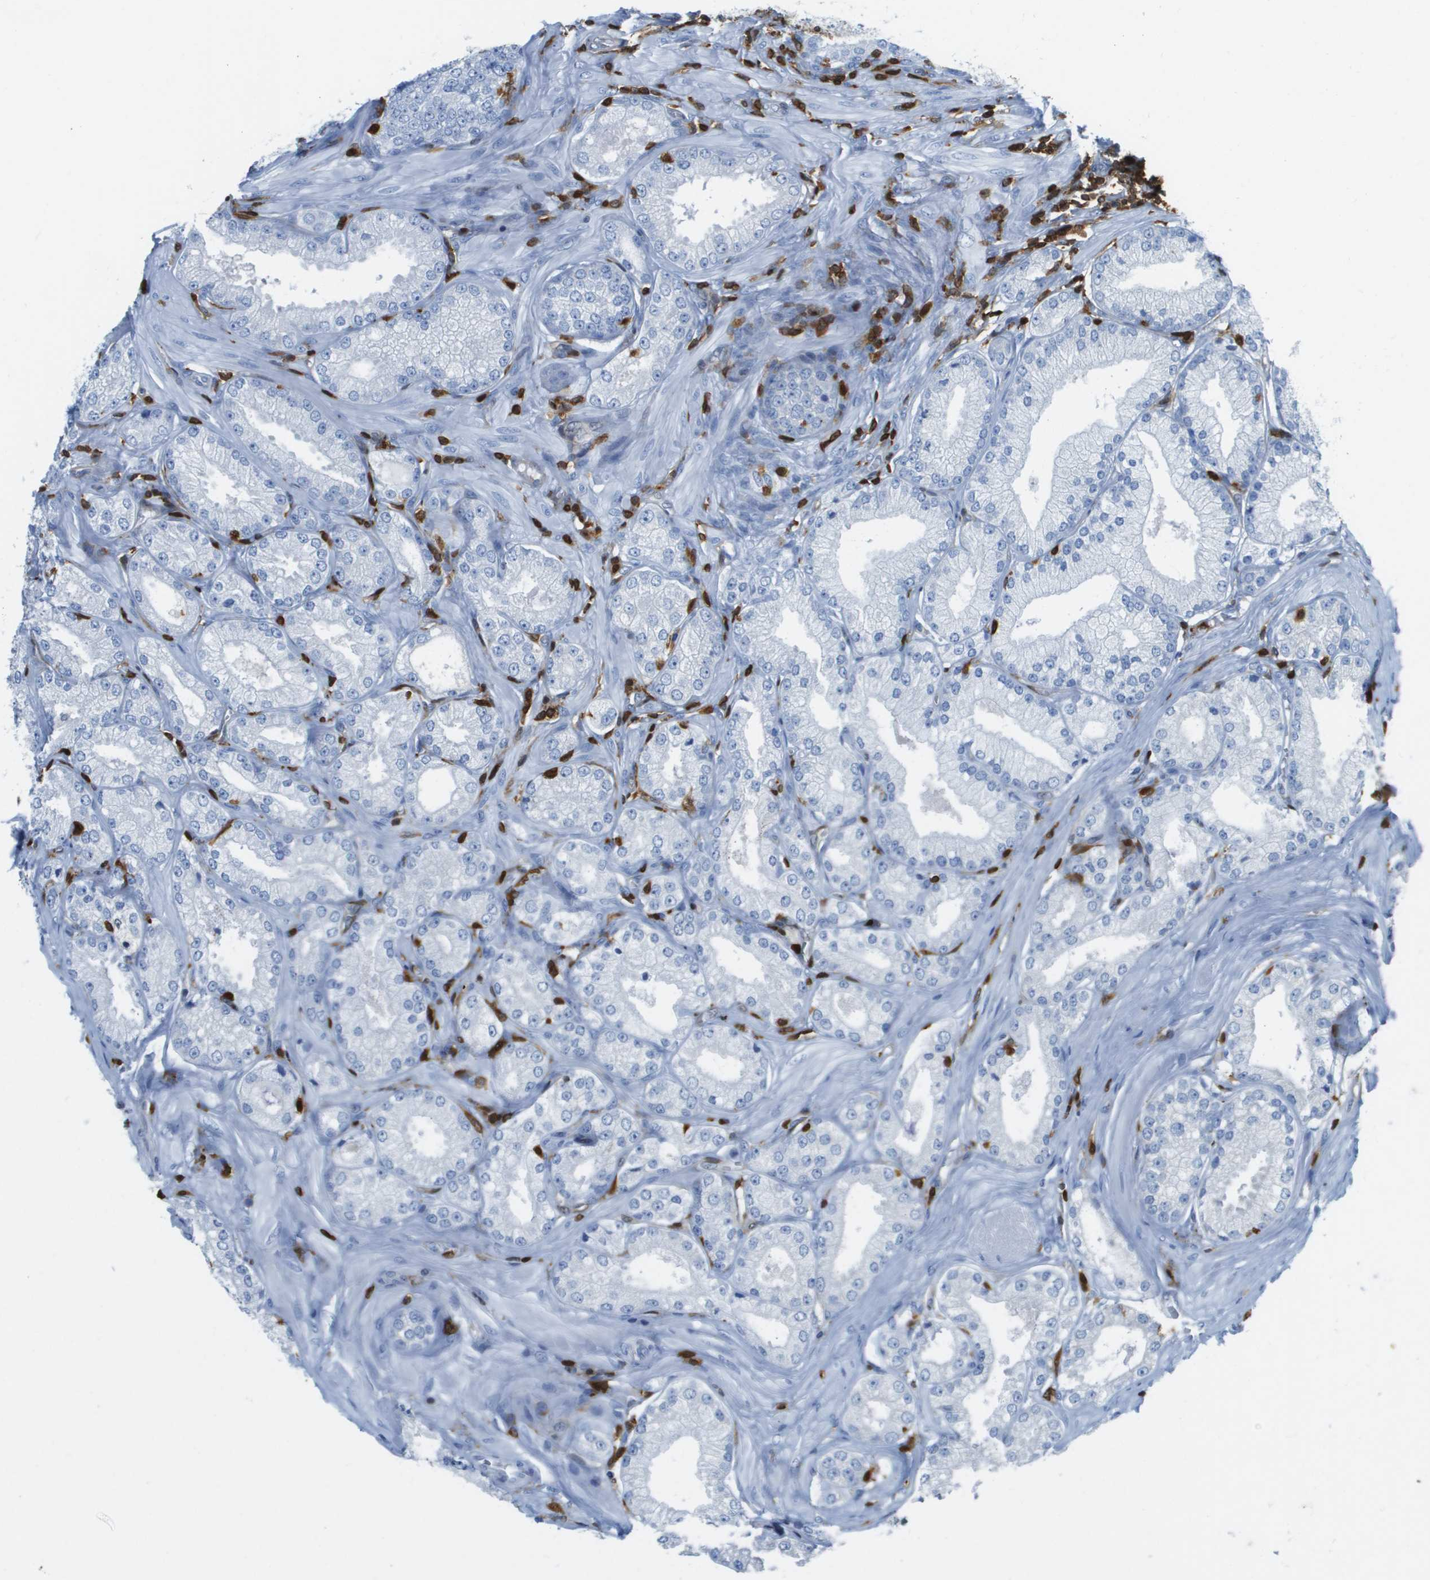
{"staining": {"intensity": "negative", "quantity": "none", "location": "none"}, "tissue": "prostate cancer", "cell_type": "Tumor cells", "image_type": "cancer", "snomed": [{"axis": "morphology", "description": "Adenocarcinoma, Low grade"}, {"axis": "topography", "description": "Prostate"}], "caption": "Immunohistochemical staining of prostate adenocarcinoma (low-grade) reveals no significant staining in tumor cells.", "gene": "DOCK5", "patient": {"sex": "male", "age": 57}}